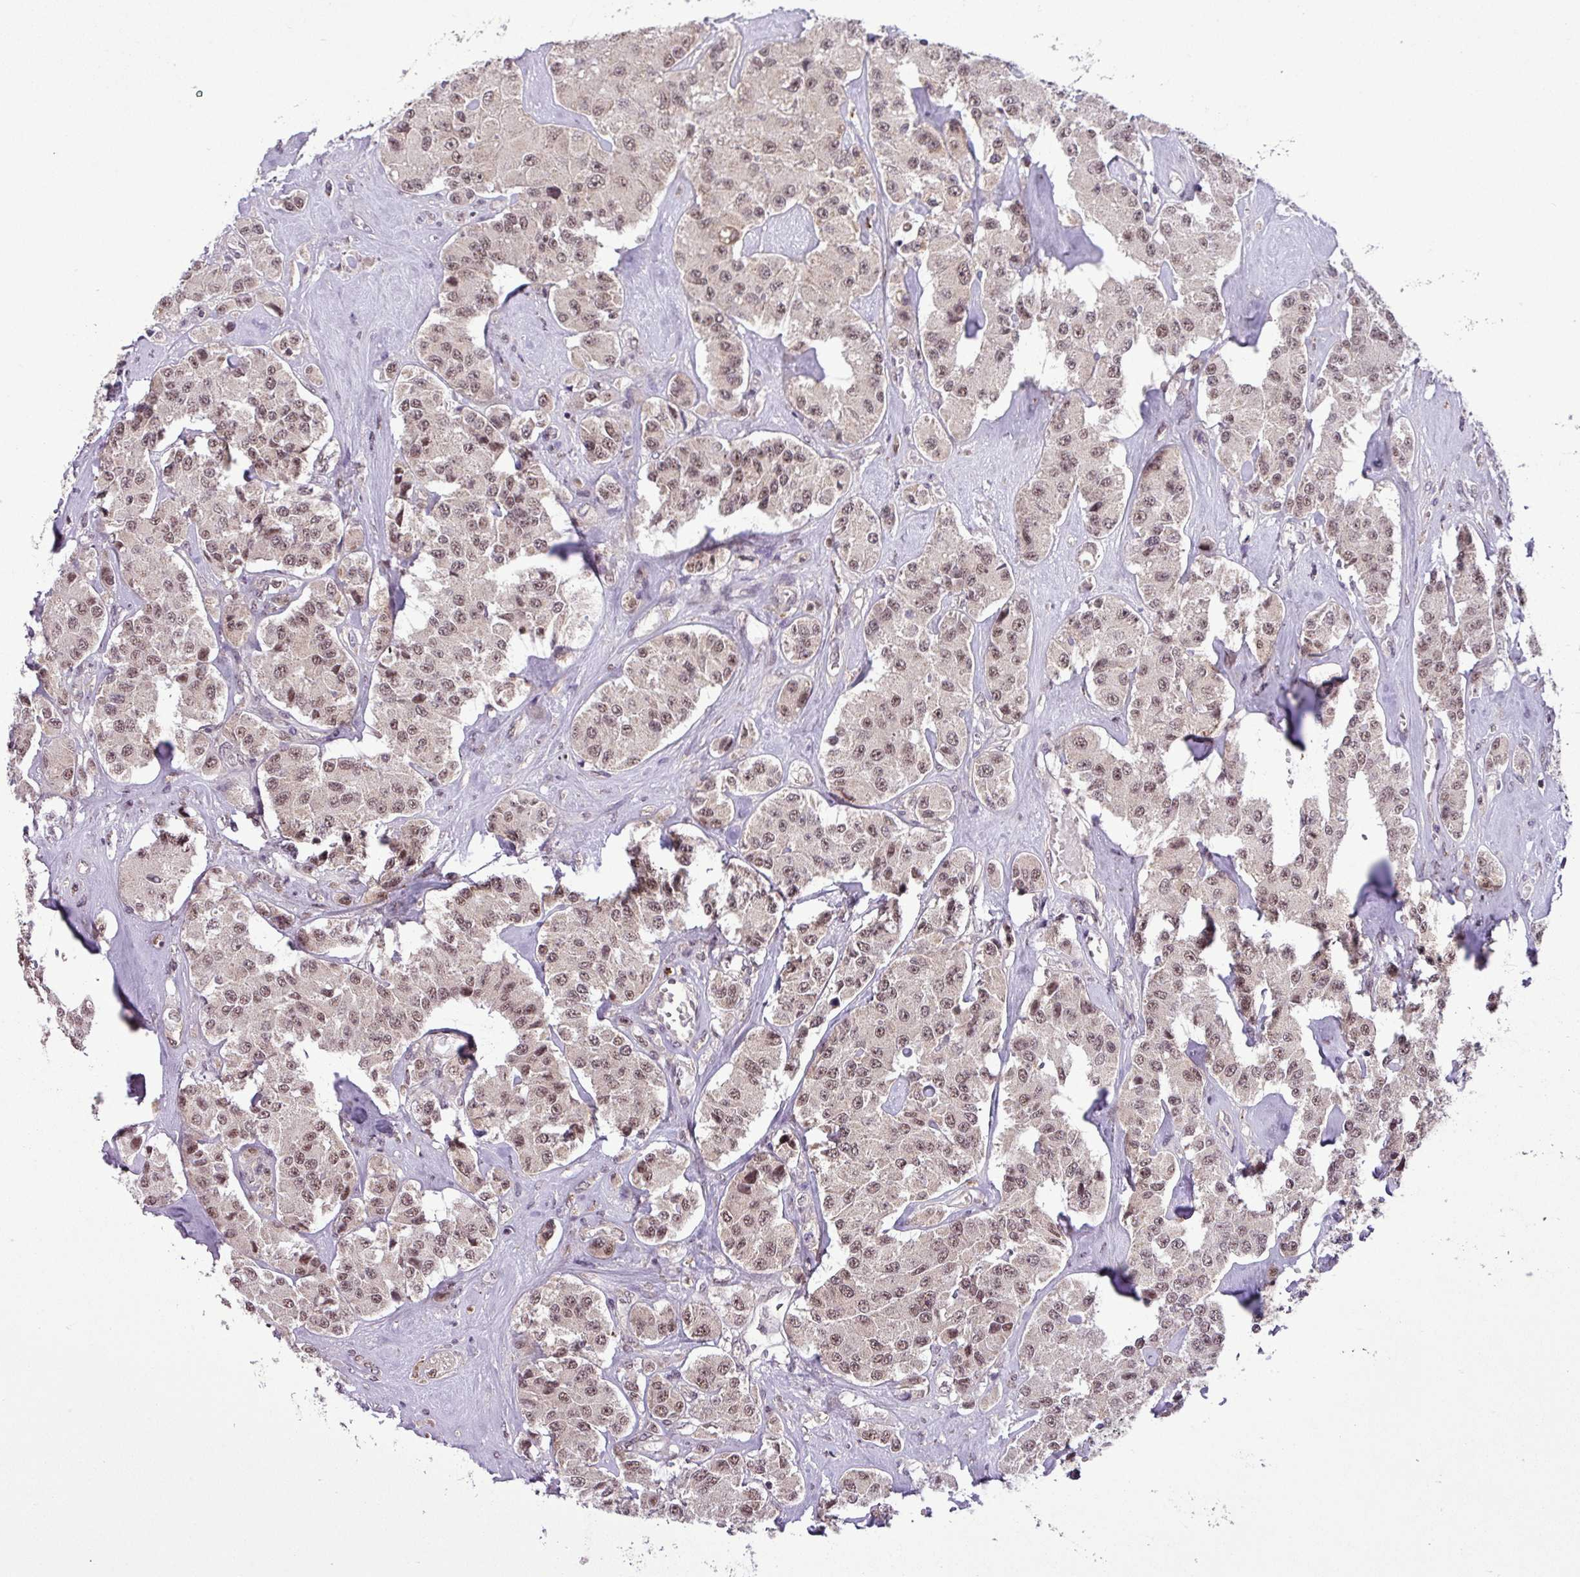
{"staining": {"intensity": "moderate", "quantity": ">75%", "location": "nuclear"}, "tissue": "carcinoid", "cell_type": "Tumor cells", "image_type": "cancer", "snomed": [{"axis": "morphology", "description": "Carcinoid, malignant, NOS"}, {"axis": "topography", "description": "Pancreas"}], "caption": "Protein staining of malignant carcinoid tissue reveals moderate nuclear staining in approximately >75% of tumor cells.", "gene": "MFHAS1", "patient": {"sex": "male", "age": 41}}